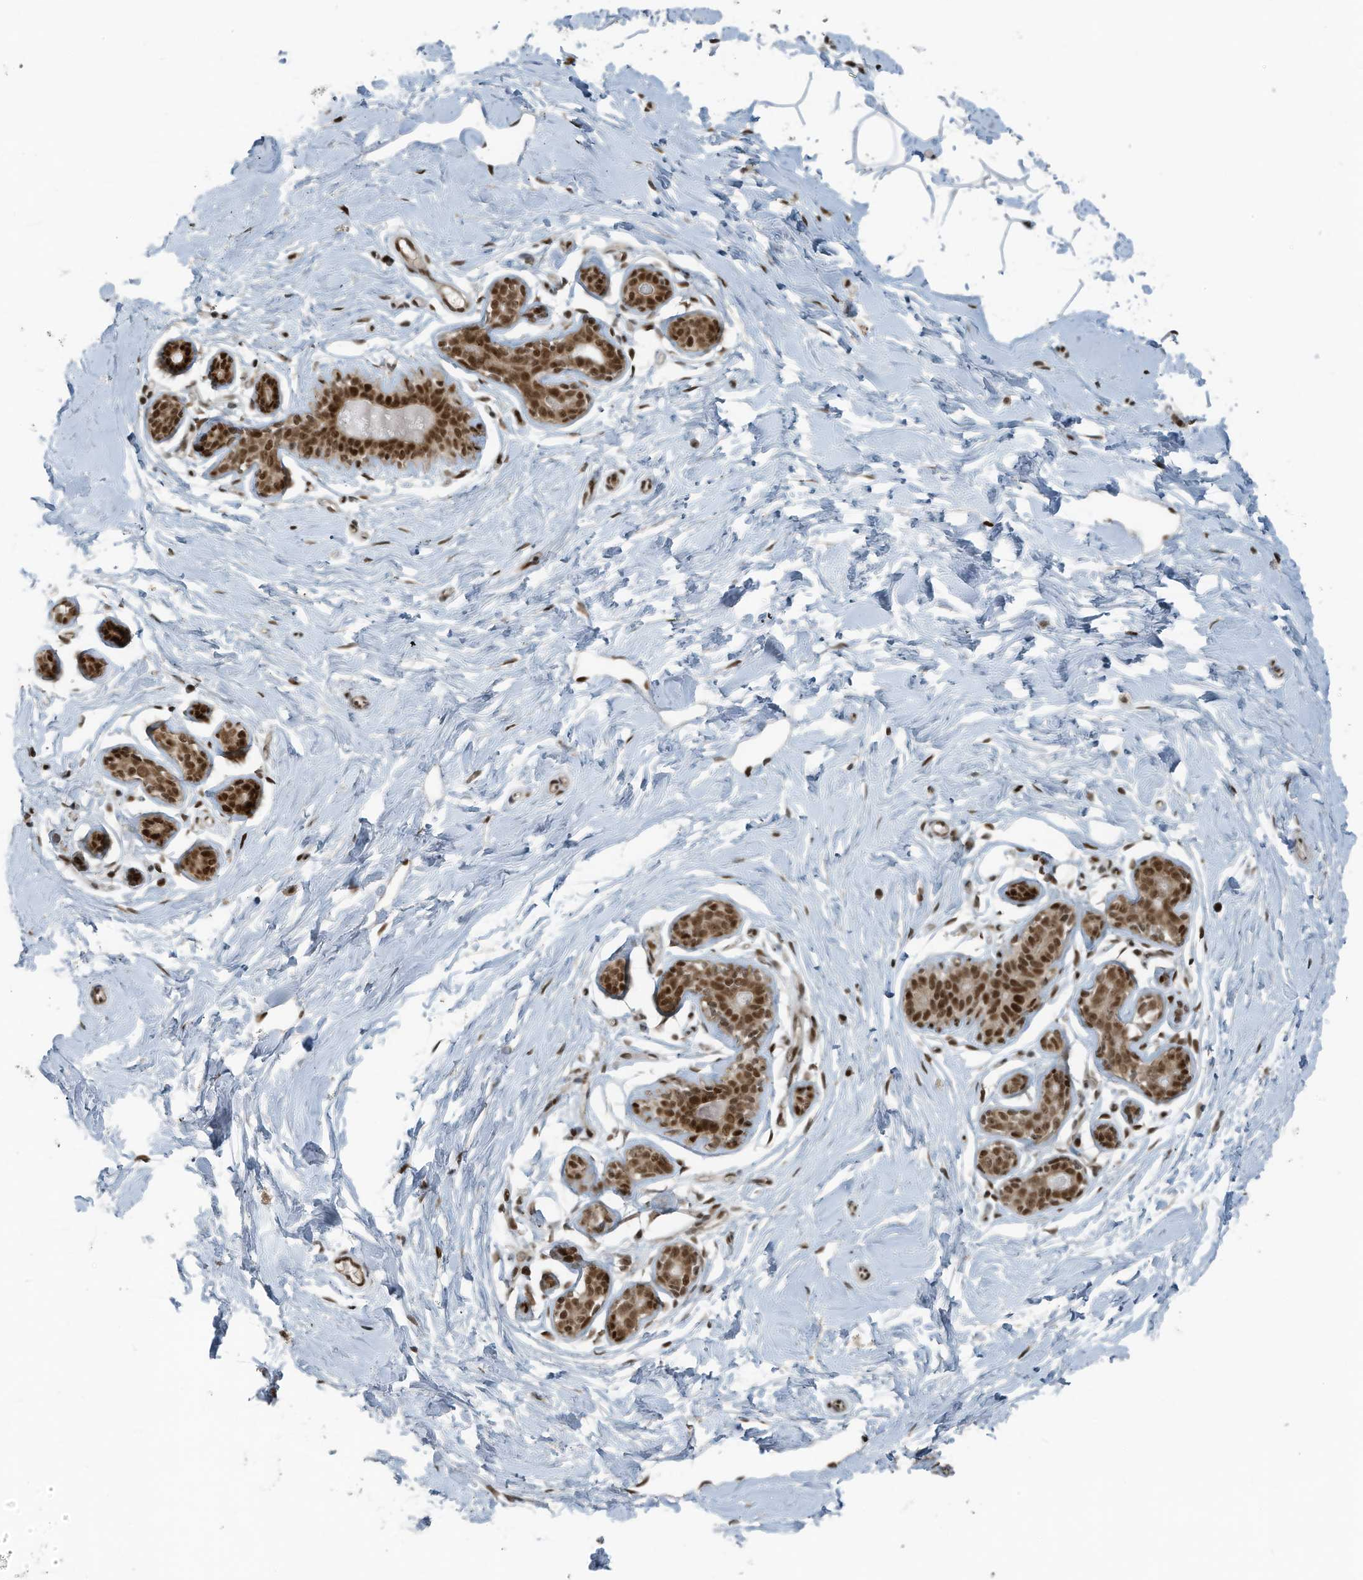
{"staining": {"intensity": "moderate", "quantity": ">75%", "location": "nuclear"}, "tissue": "adipose tissue", "cell_type": "Adipocytes", "image_type": "normal", "snomed": [{"axis": "morphology", "description": "Normal tissue, NOS"}, {"axis": "topography", "description": "Breast"}], "caption": "Protein staining exhibits moderate nuclear staining in about >75% of adipocytes in normal adipose tissue.", "gene": "PCNP", "patient": {"sex": "female", "age": 23}}